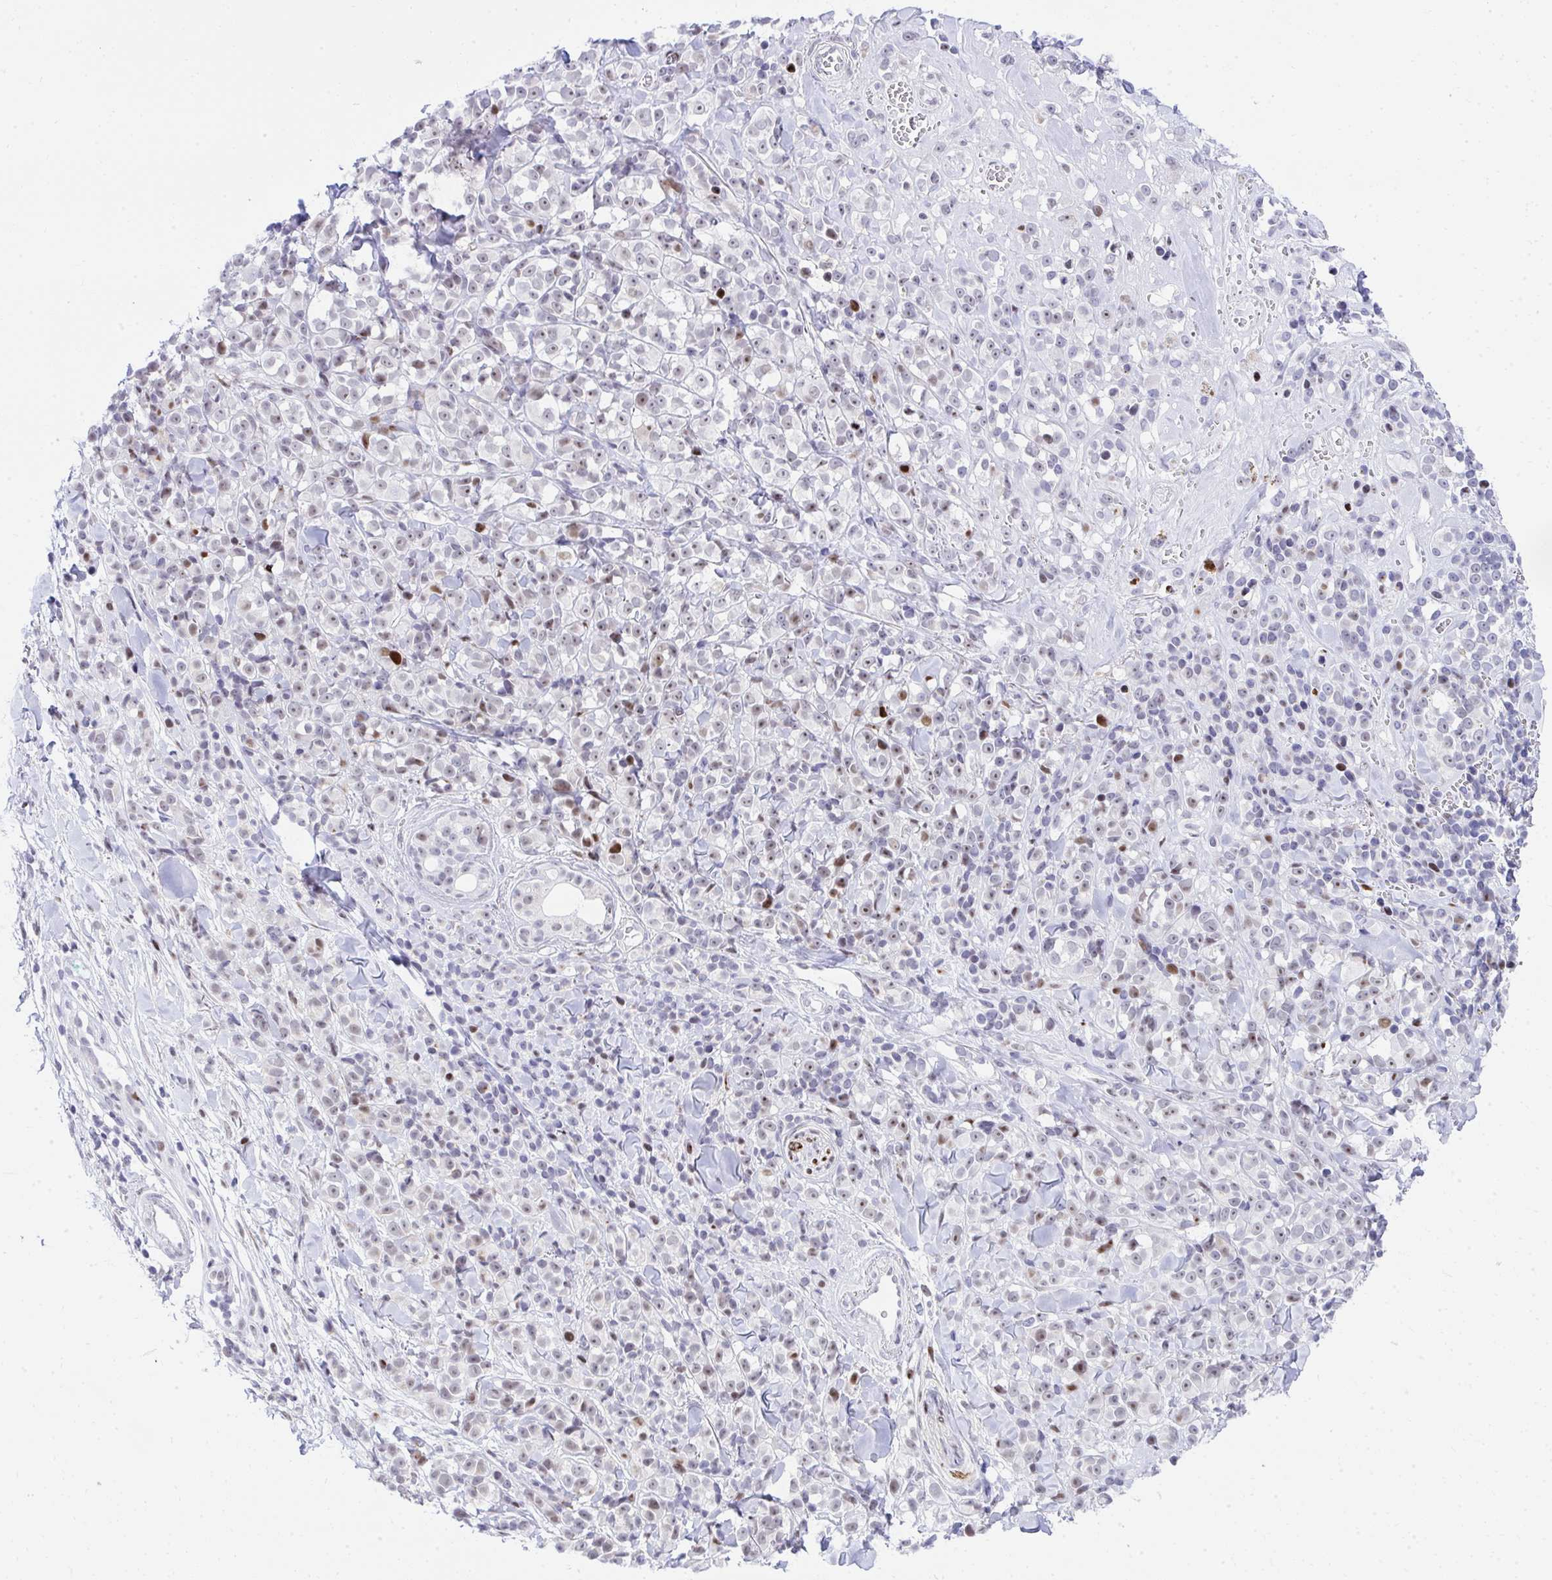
{"staining": {"intensity": "weak", "quantity": "25%-75%", "location": "nuclear"}, "tissue": "melanoma", "cell_type": "Tumor cells", "image_type": "cancer", "snomed": [{"axis": "morphology", "description": "Malignant melanoma, NOS"}, {"axis": "topography", "description": "Skin"}], "caption": "This photomicrograph exhibits IHC staining of melanoma, with low weak nuclear positivity in about 25%-75% of tumor cells.", "gene": "GLDN", "patient": {"sex": "male", "age": 85}}